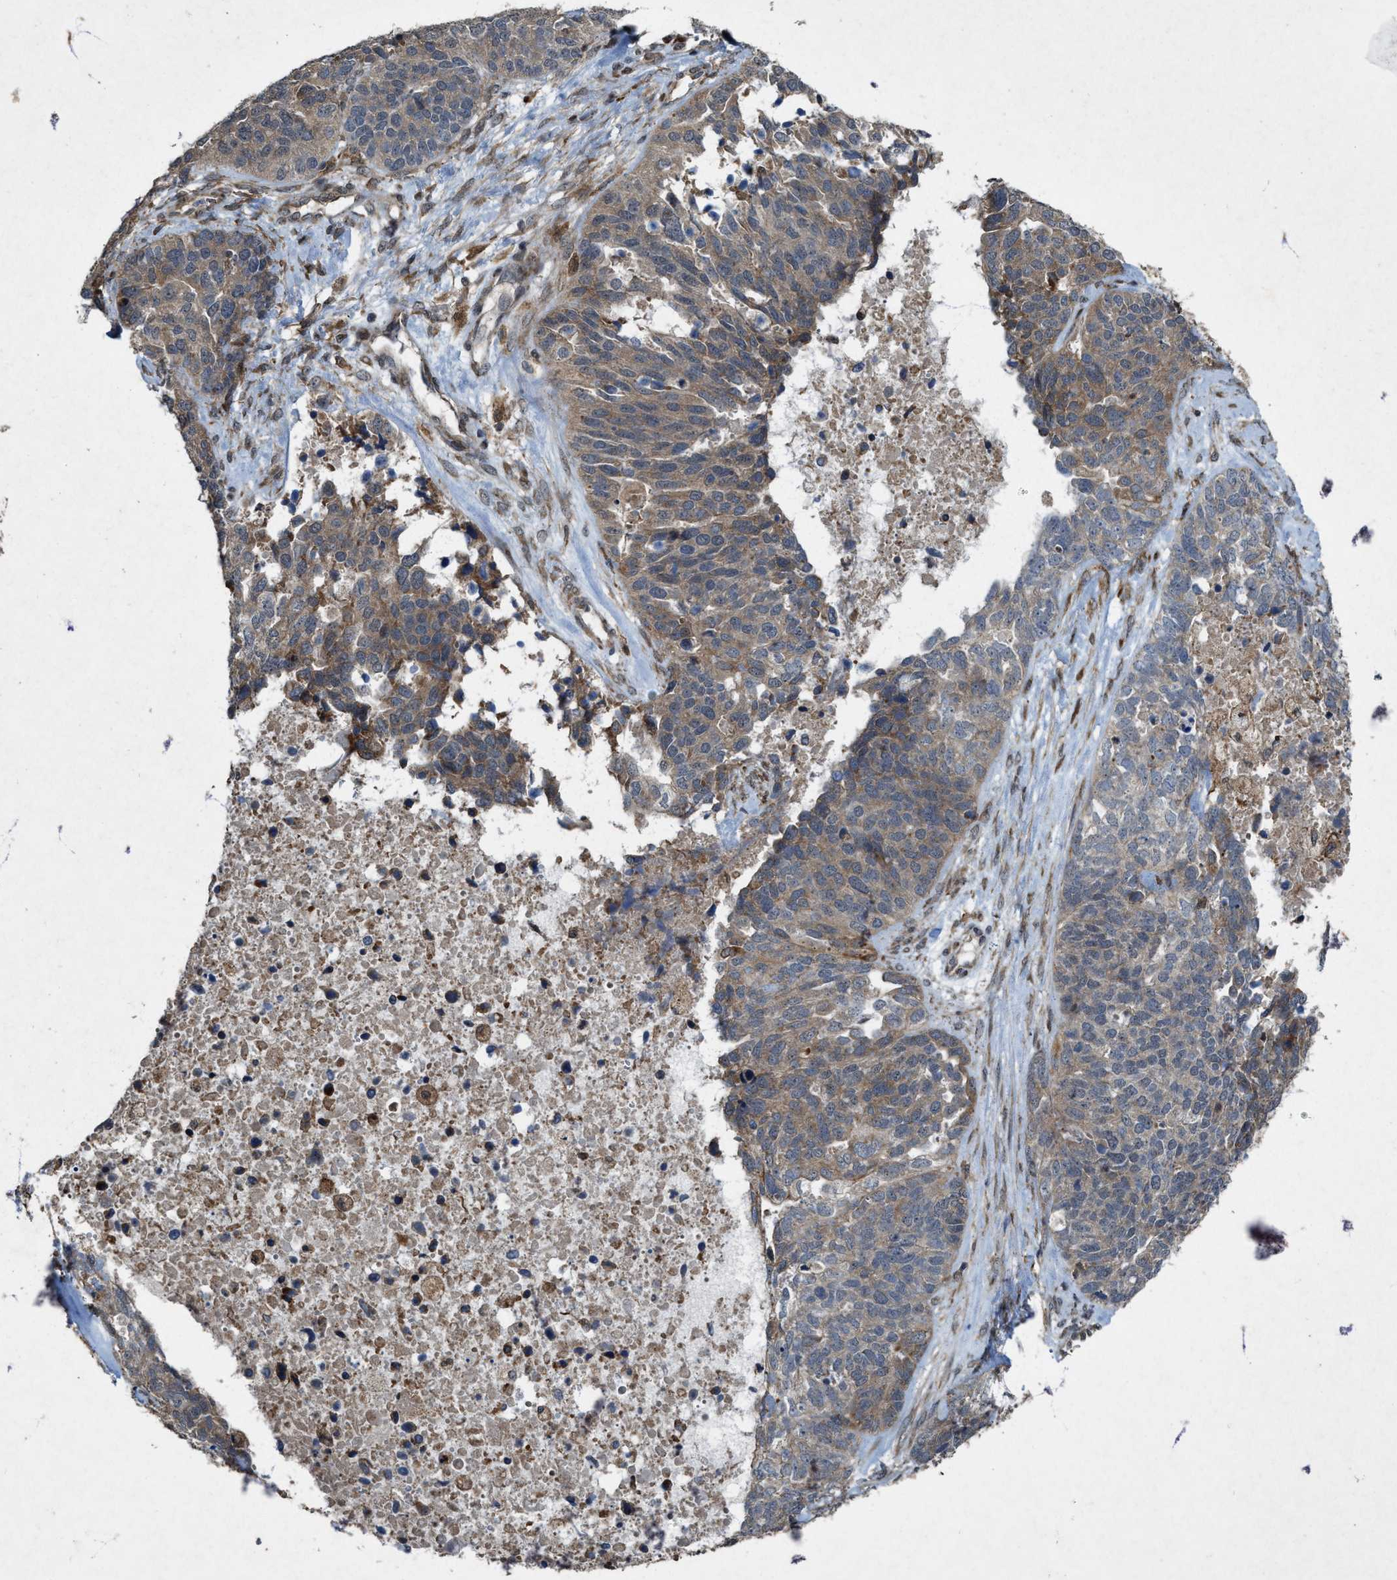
{"staining": {"intensity": "moderate", "quantity": ">75%", "location": "cytoplasmic/membranous"}, "tissue": "ovarian cancer", "cell_type": "Tumor cells", "image_type": "cancer", "snomed": [{"axis": "morphology", "description": "Cystadenocarcinoma, serous, NOS"}, {"axis": "topography", "description": "Ovary"}], "caption": "Immunohistochemical staining of human serous cystadenocarcinoma (ovarian) displays moderate cytoplasmic/membranous protein expression in approximately >75% of tumor cells. Using DAB (3,3'-diaminobenzidine) (brown) and hematoxylin (blue) stains, captured at high magnification using brightfield microscopy.", "gene": "LRRC72", "patient": {"sex": "female", "age": 44}}